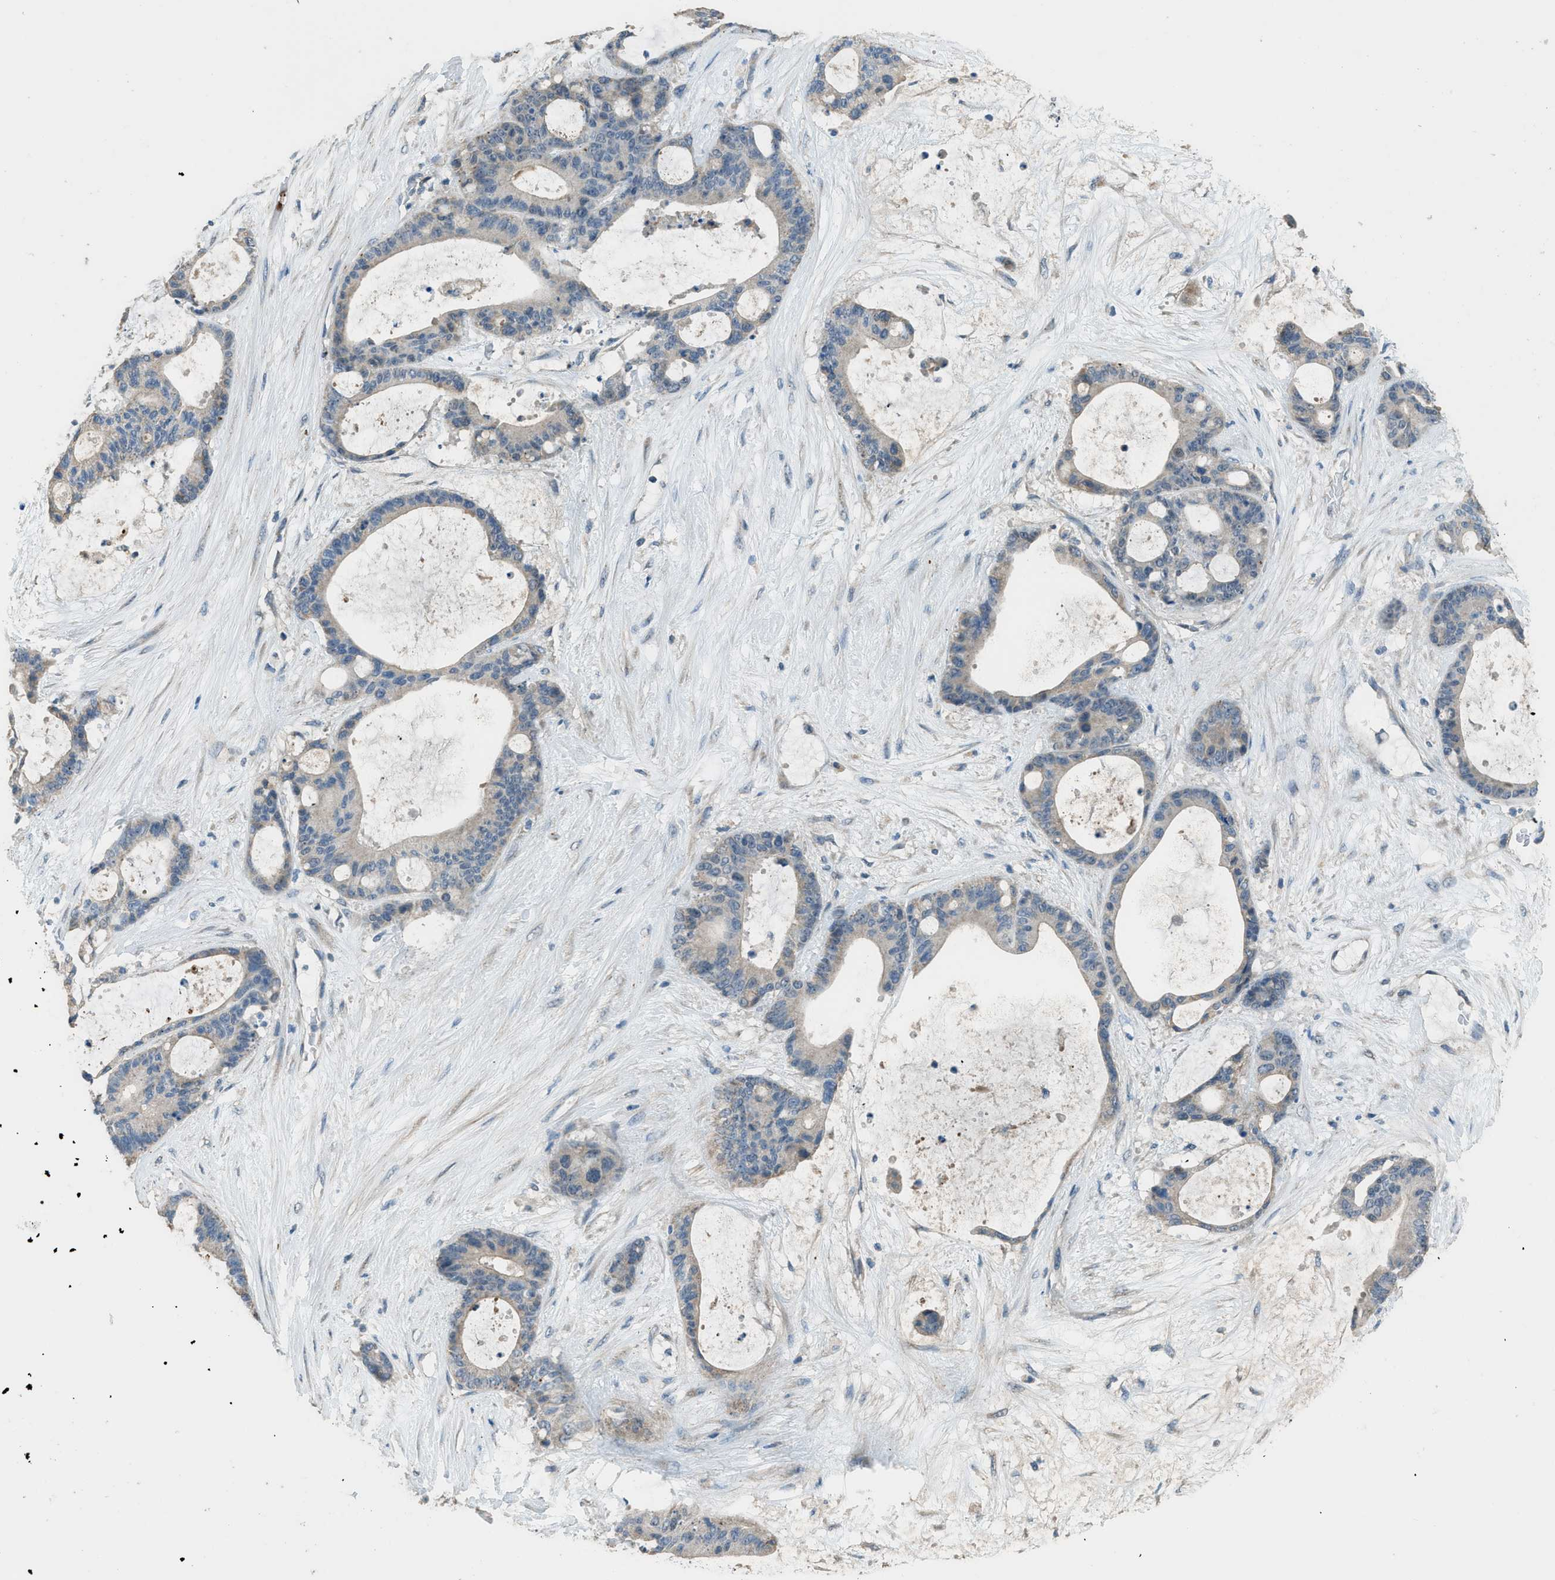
{"staining": {"intensity": "weak", "quantity": "<25%", "location": "cytoplasmic/membranous"}, "tissue": "liver cancer", "cell_type": "Tumor cells", "image_type": "cancer", "snomed": [{"axis": "morphology", "description": "Cholangiocarcinoma"}, {"axis": "topography", "description": "Liver"}], "caption": "Immunohistochemistry (IHC) image of human liver cancer stained for a protein (brown), which displays no staining in tumor cells. The staining is performed using DAB brown chromogen with nuclei counter-stained in using hematoxylin.", "gene": "TIMD4", "patient": {"sex": "female", "age": 73}}